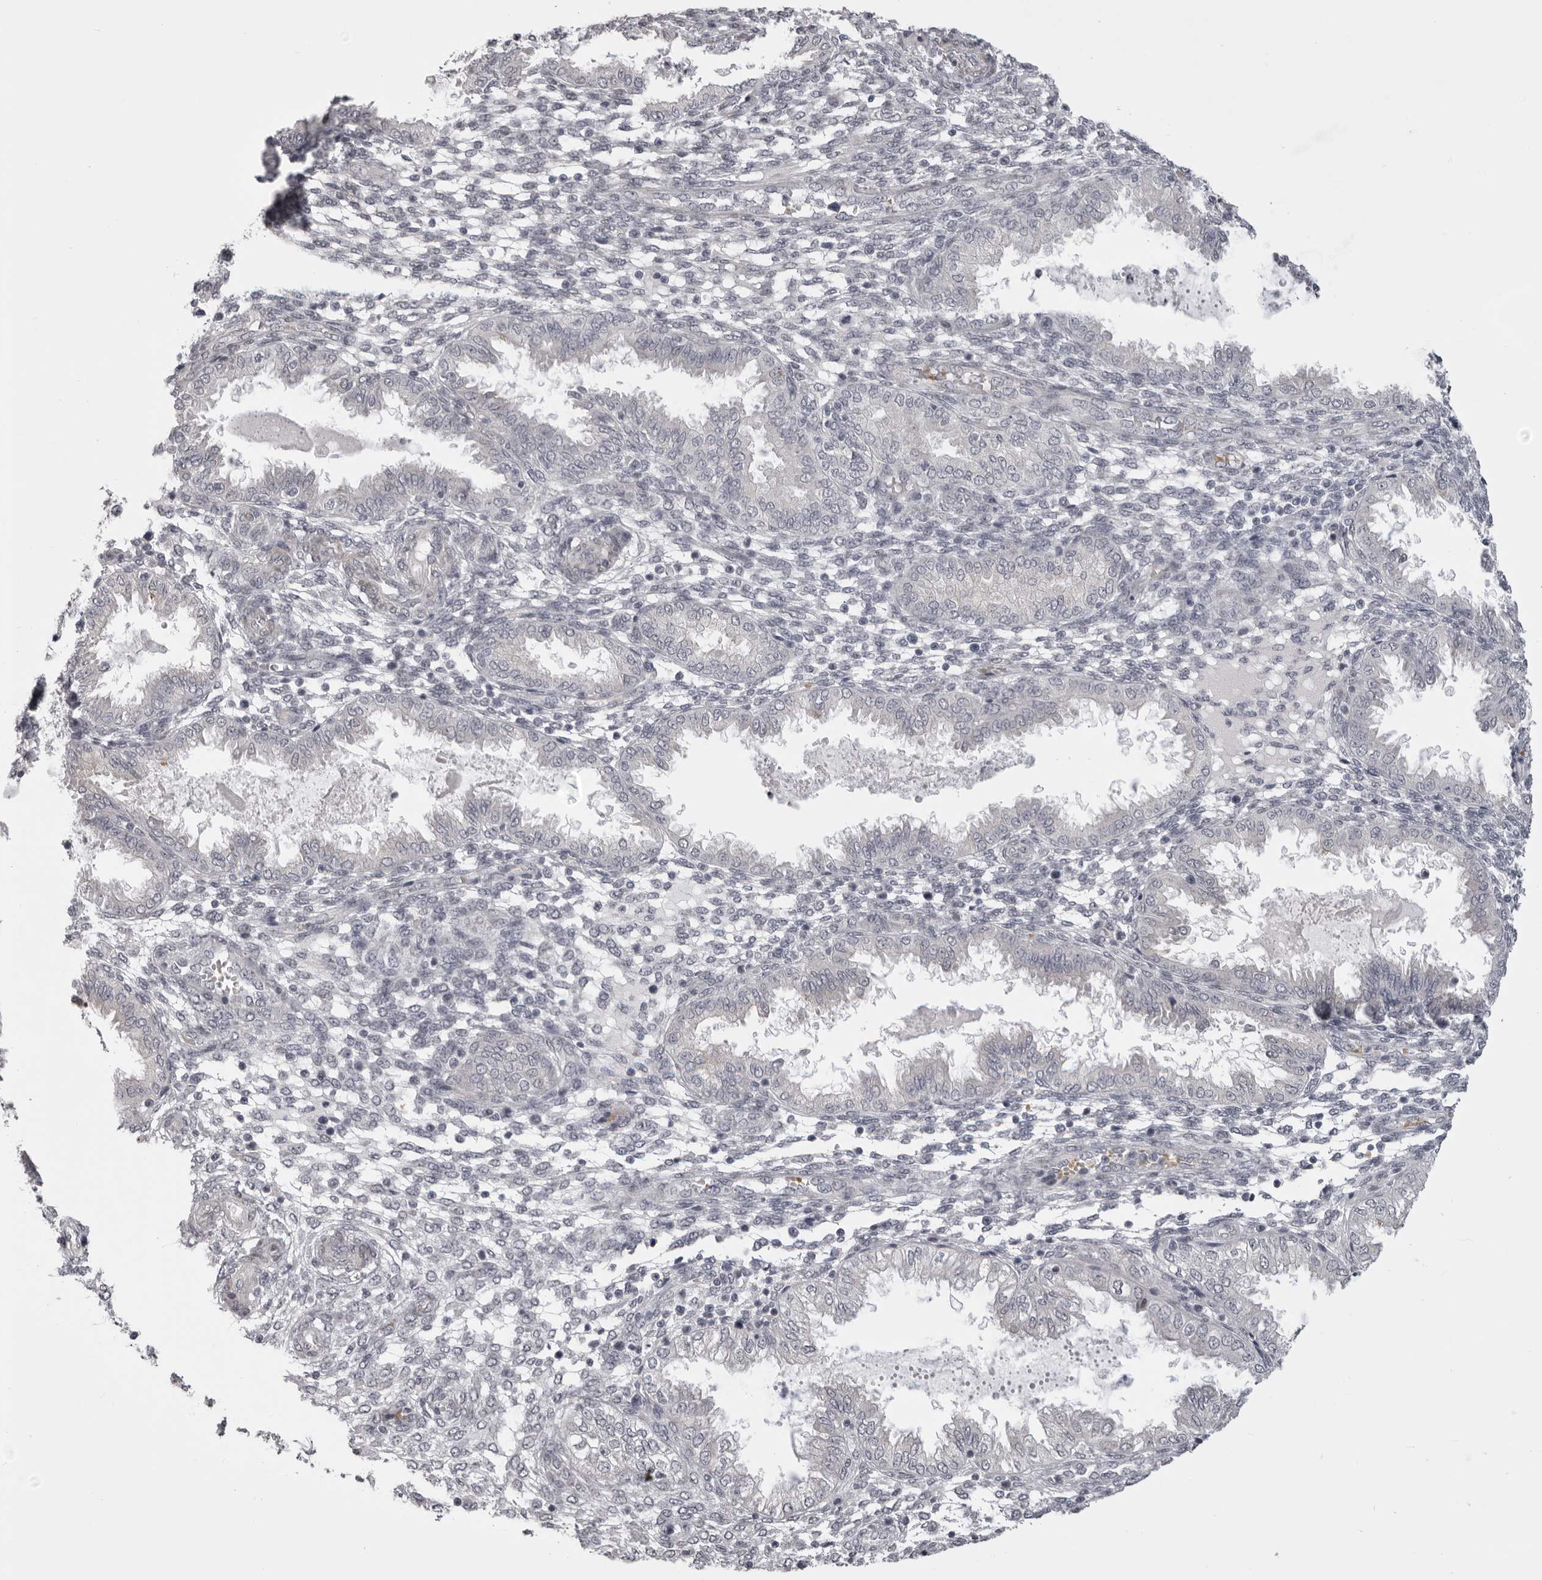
{"staining": {"intensity": "negative", "quantity": "none", "location": "none"}, "tissue": "endometrium", "cell_type": "Cells in endometrial stroma", "image_type": "normal", "snomed": [{"axis": "morphology", "description": "Normal tissue, NOS"}, {"axis": "topography", "description": "Endometrium"}], "caption": "Endometrium stained for a protein using IHC shows no expression cells in endometrial stroma.", "gene": "EPHA10", "patient": {"sex": "female", "age": 33}}